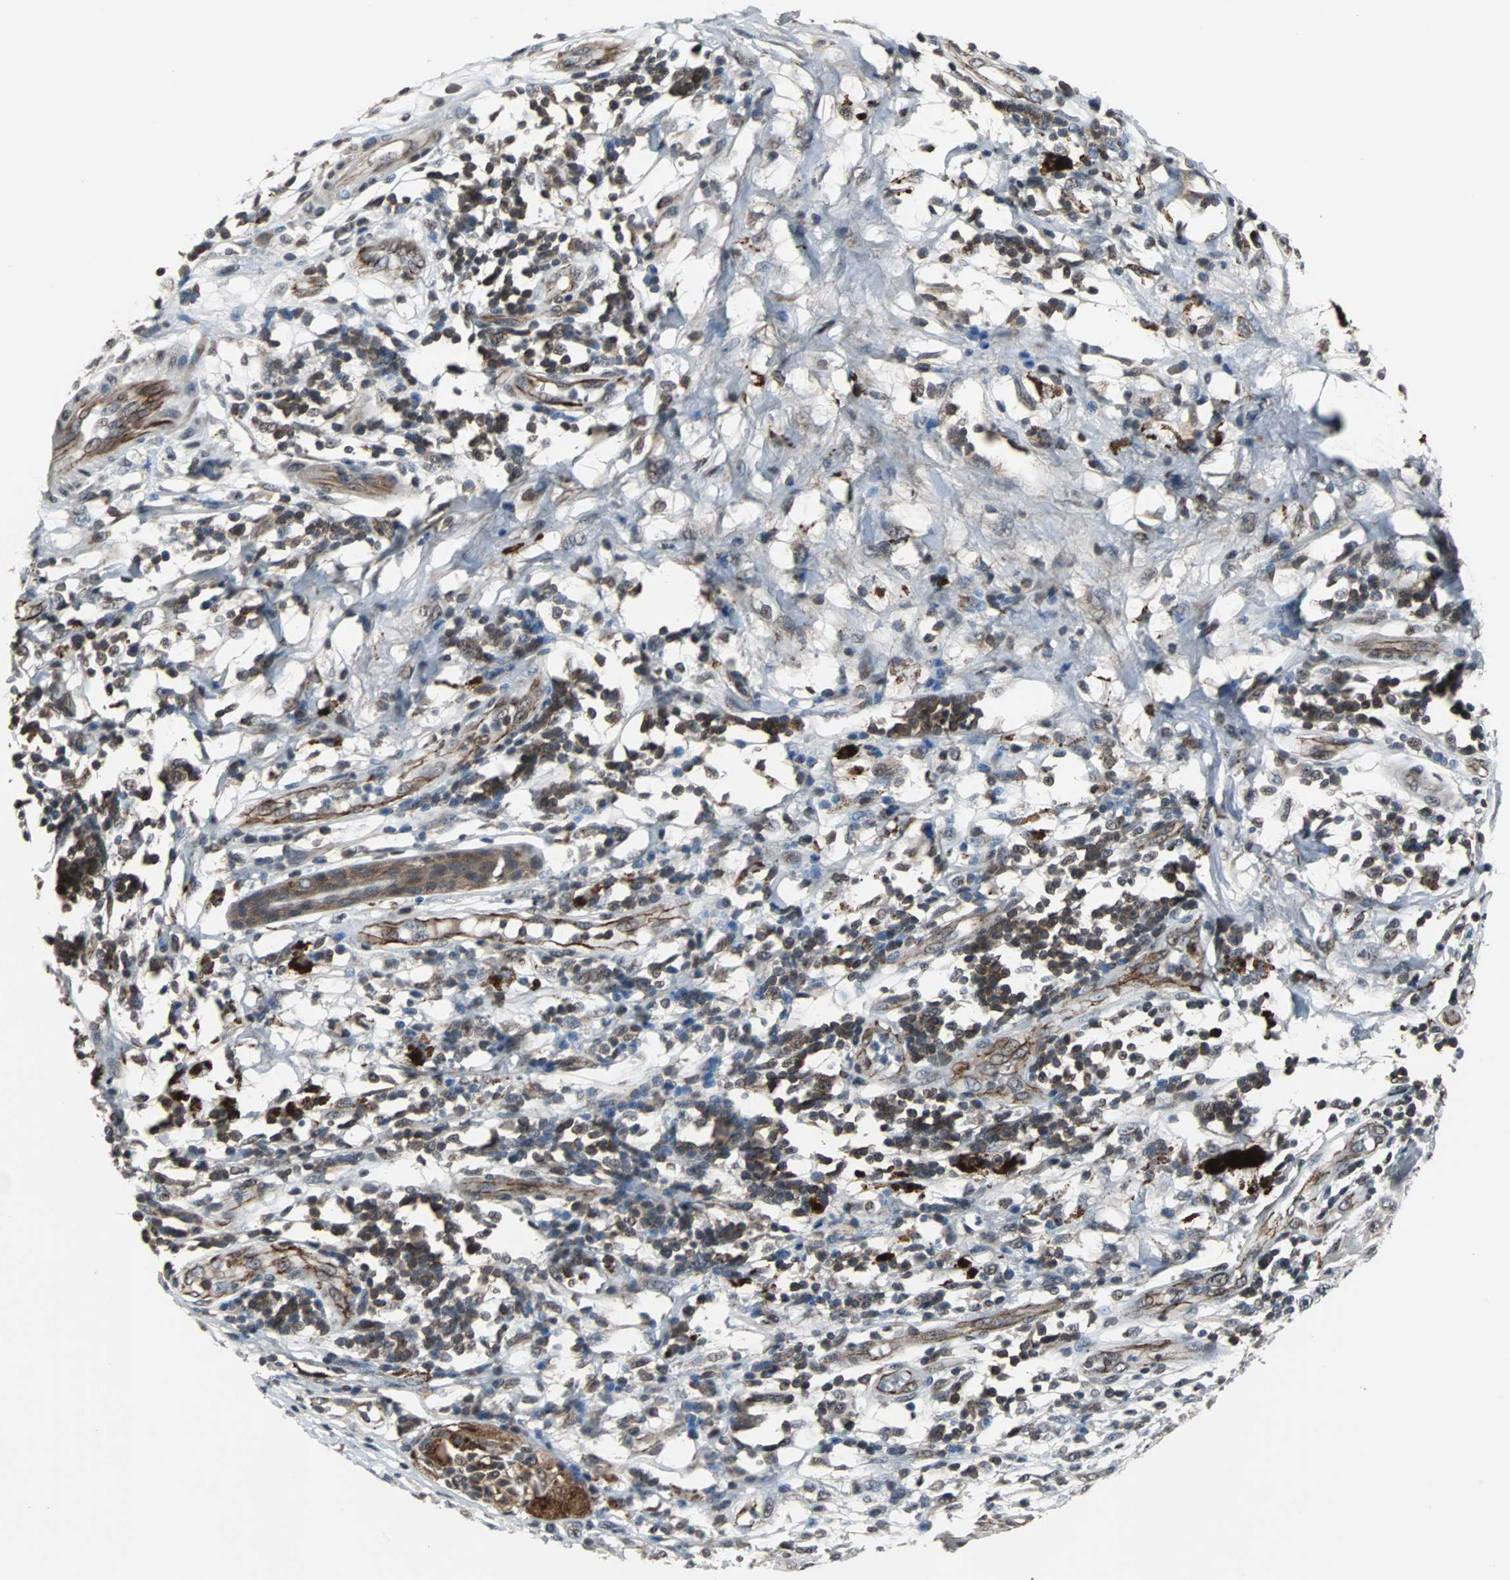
{"staining": {"intensity": "weak", "quantity": ">75%", "location": "cytoplasmic/membranous"}, "tissue": "melanoma", "cell_type": "Tumor cells", "image_type": "cancer", "snomed": [{"axis": "morphology", "description": "Malignant melanoma, NOS"}, {"axis": "topography", "description": "Skin"}], "caption": "High-power microscopy captured an IHC photomicrograph of melanoma, revealing weak cytoplasmic/membranous staining in approximately >75% of tumor cells.", "gene": "LSR", "patient": {"sex": "female", "age": 81}}